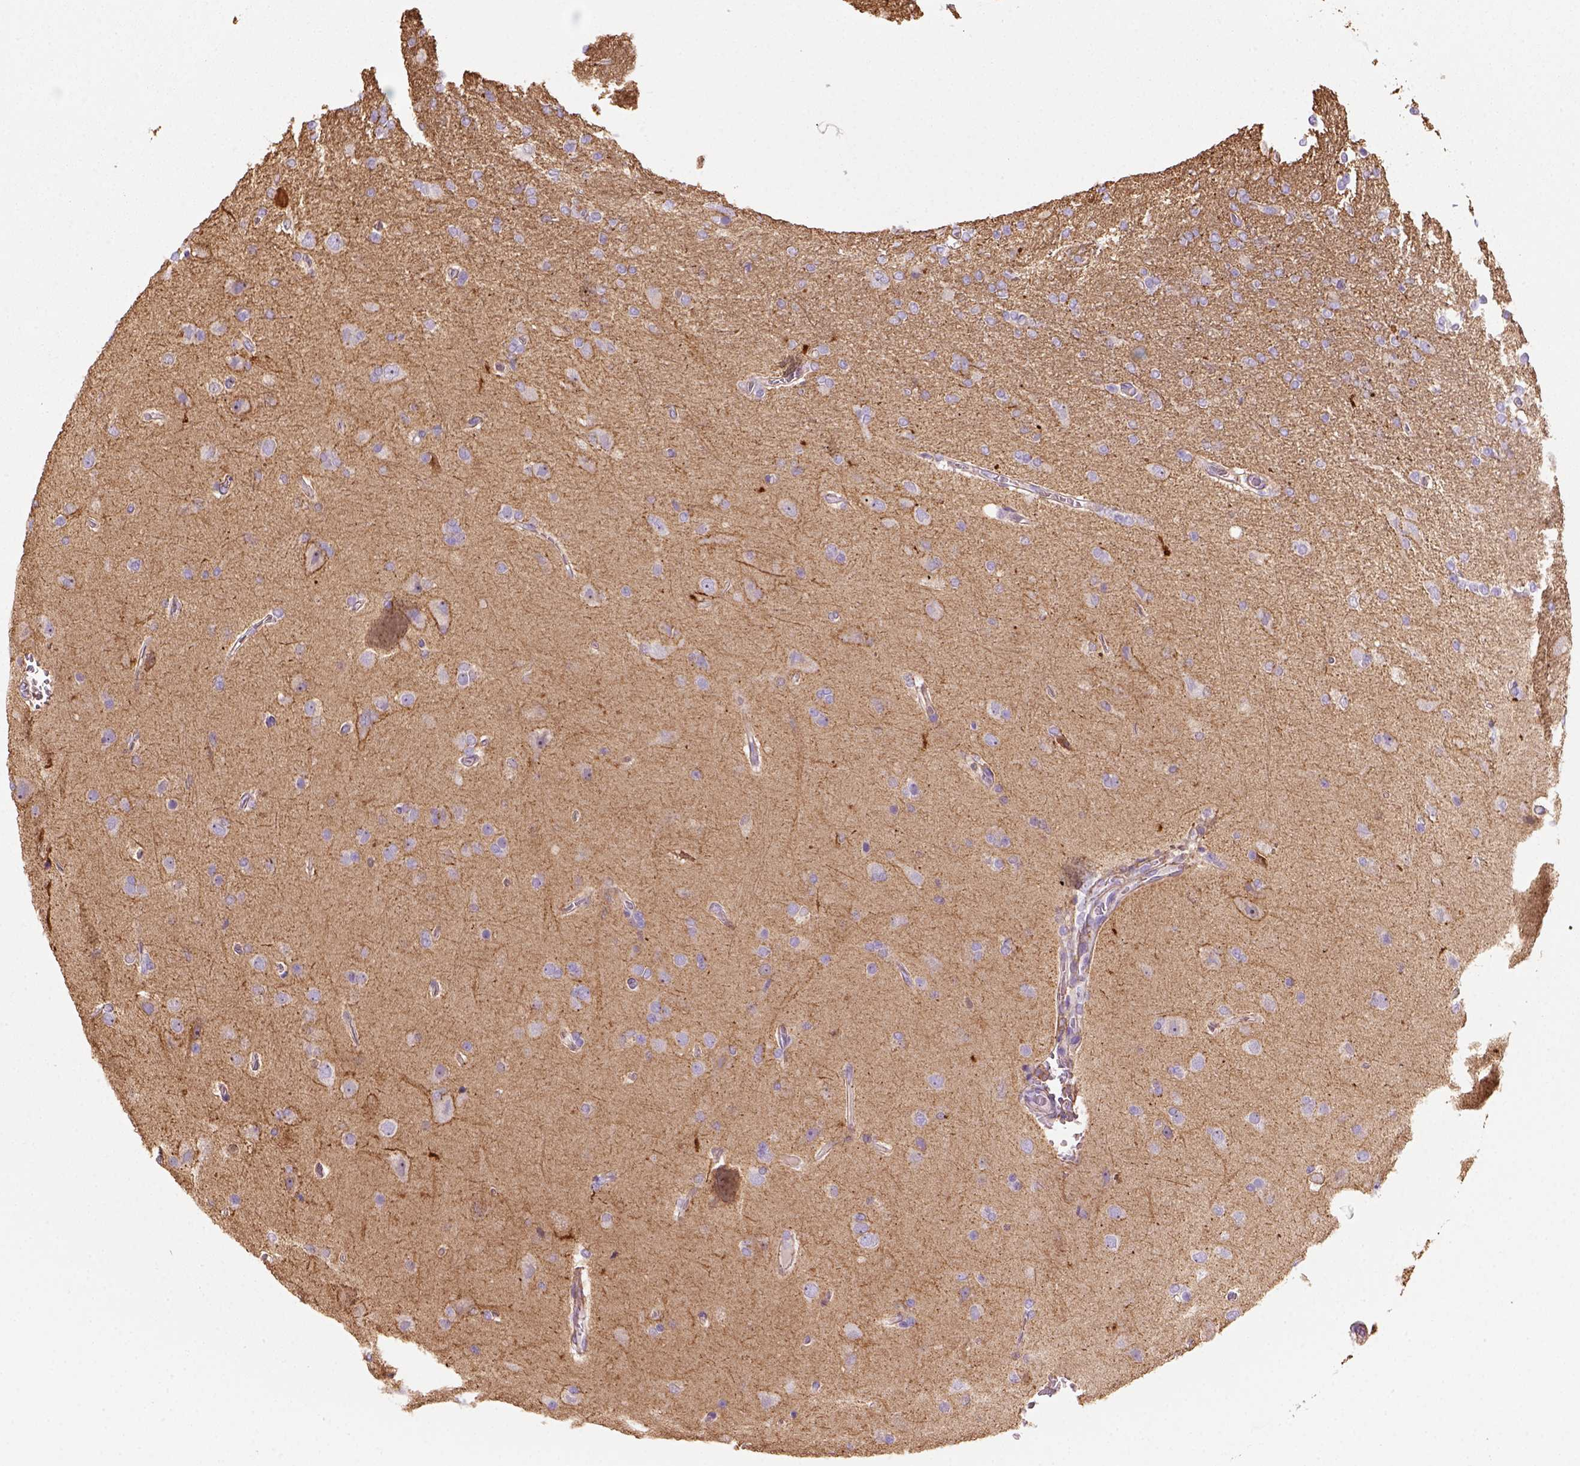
{"staining": {"intensity": "negative", "quantity": "none", "location": "none"}, "tissue": "glioma", "cell_type": "Tumor cells", "image_type": "cancer", "snomed": [{"axis": "morphology", "description": "Glioma, malignant, High grade"}, {"axis": "topography", "description": "Cerebral cortex"}], "caption": "This is an immunohistochemistry micrograph of glioma. There is no staining in tumor cells.", "gene": "GPRC5D", "patient": {"sex": "male", "age": 70}}